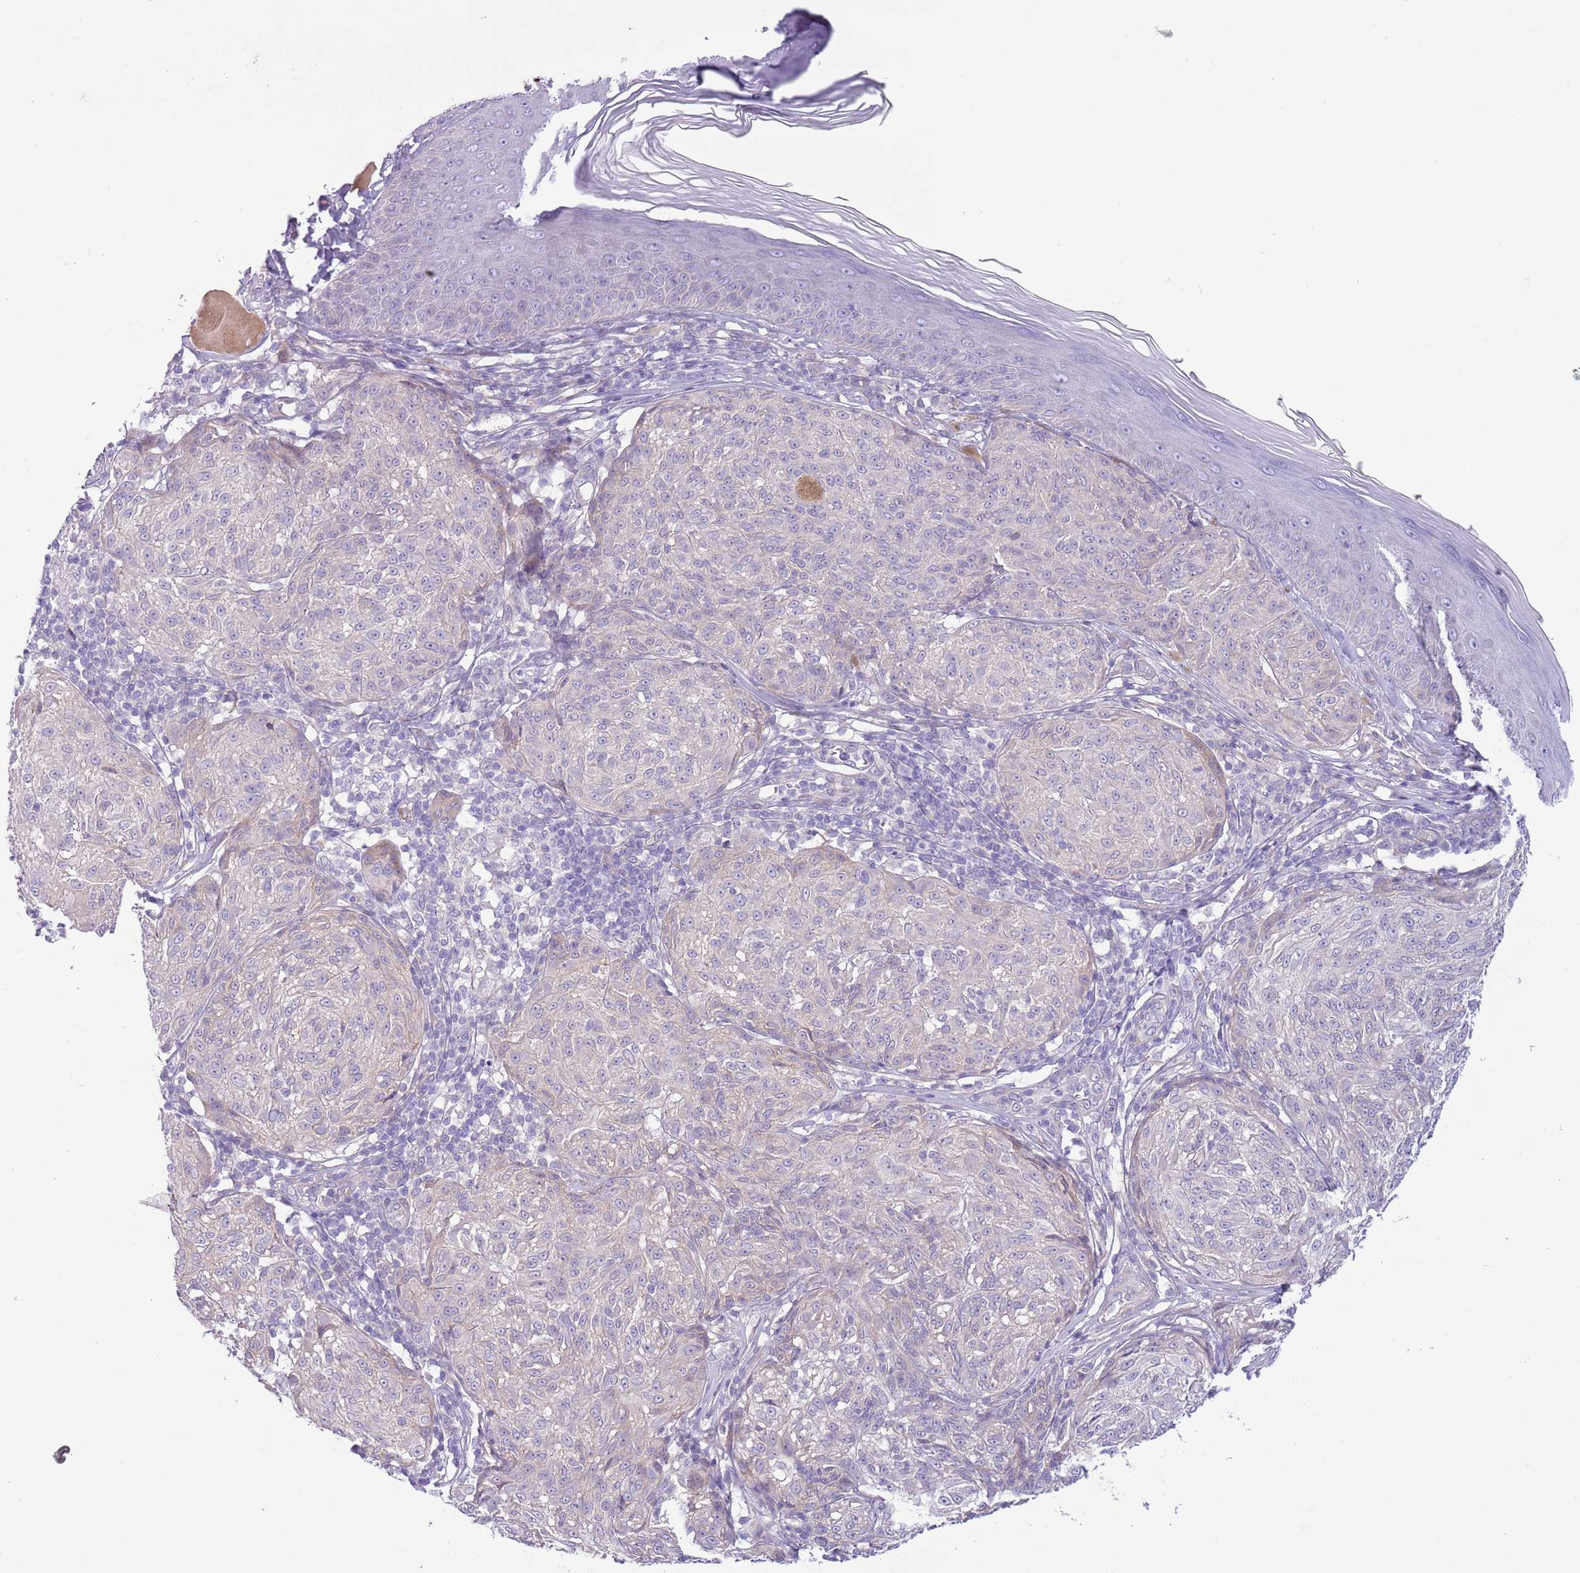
{"staining": {"intensity": "negative", "quantity": "none", "location": "none"}, "tissue": "melanoma", "cell_type": "Tumor cells", "image_type": "cancer", "snomed": [{"axis": "morphology", "description": "Malignant melanoma, NOS"}, {"axis": "topography", "description": "Skin"}], "caption": "Tumor cells show no significant expression in malignant melanoma. (DAB immunohistochemistry (IHC) visualized using brightfield microscopy, high magnification).", "gene": "CFH", "patient": {"sex": "female", "age": 63}}